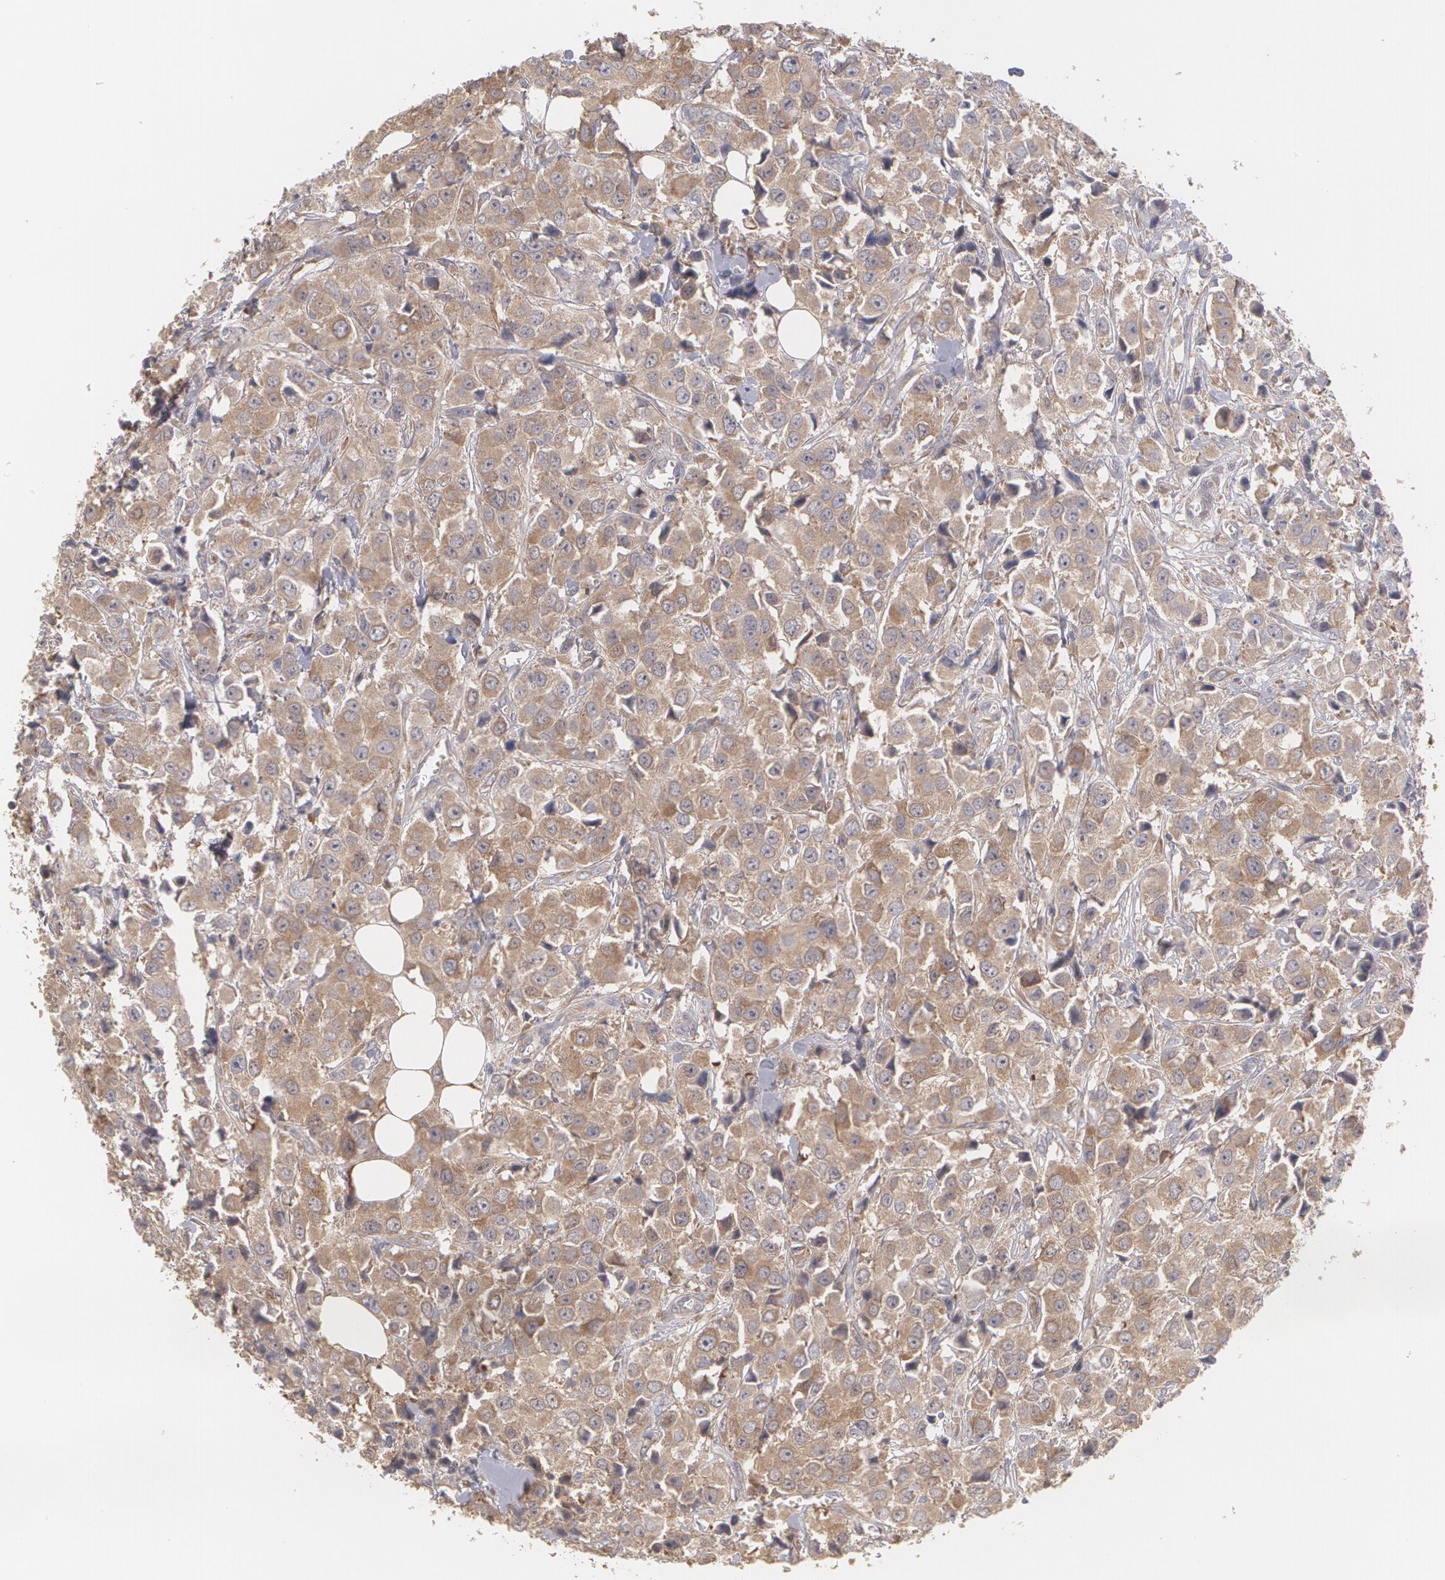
{"staining": {"intensity": "moderate", "quantity": ">75%", "location": "cytoplasmic/membranous"}, "tissue": "breast cancer", "cell_type": "Tumor cells", "image_type": "cancer", "snomed": [{"axis": "morphology", "description": "Duct carcinoma"}, {"axis": "topography", "description": "Breast"}], "caption": "A histopathology image of human breast cancer (infiltrating ductal carcinoma) stained for a protein shows moderate cytoplasmic/membranous brown staining in tumor cells. (DAB IHC, brown staining for protein, blue staining for nuclei).", "gene": "MTHFD1", "patient": {"sex": "female", "age": 58}}